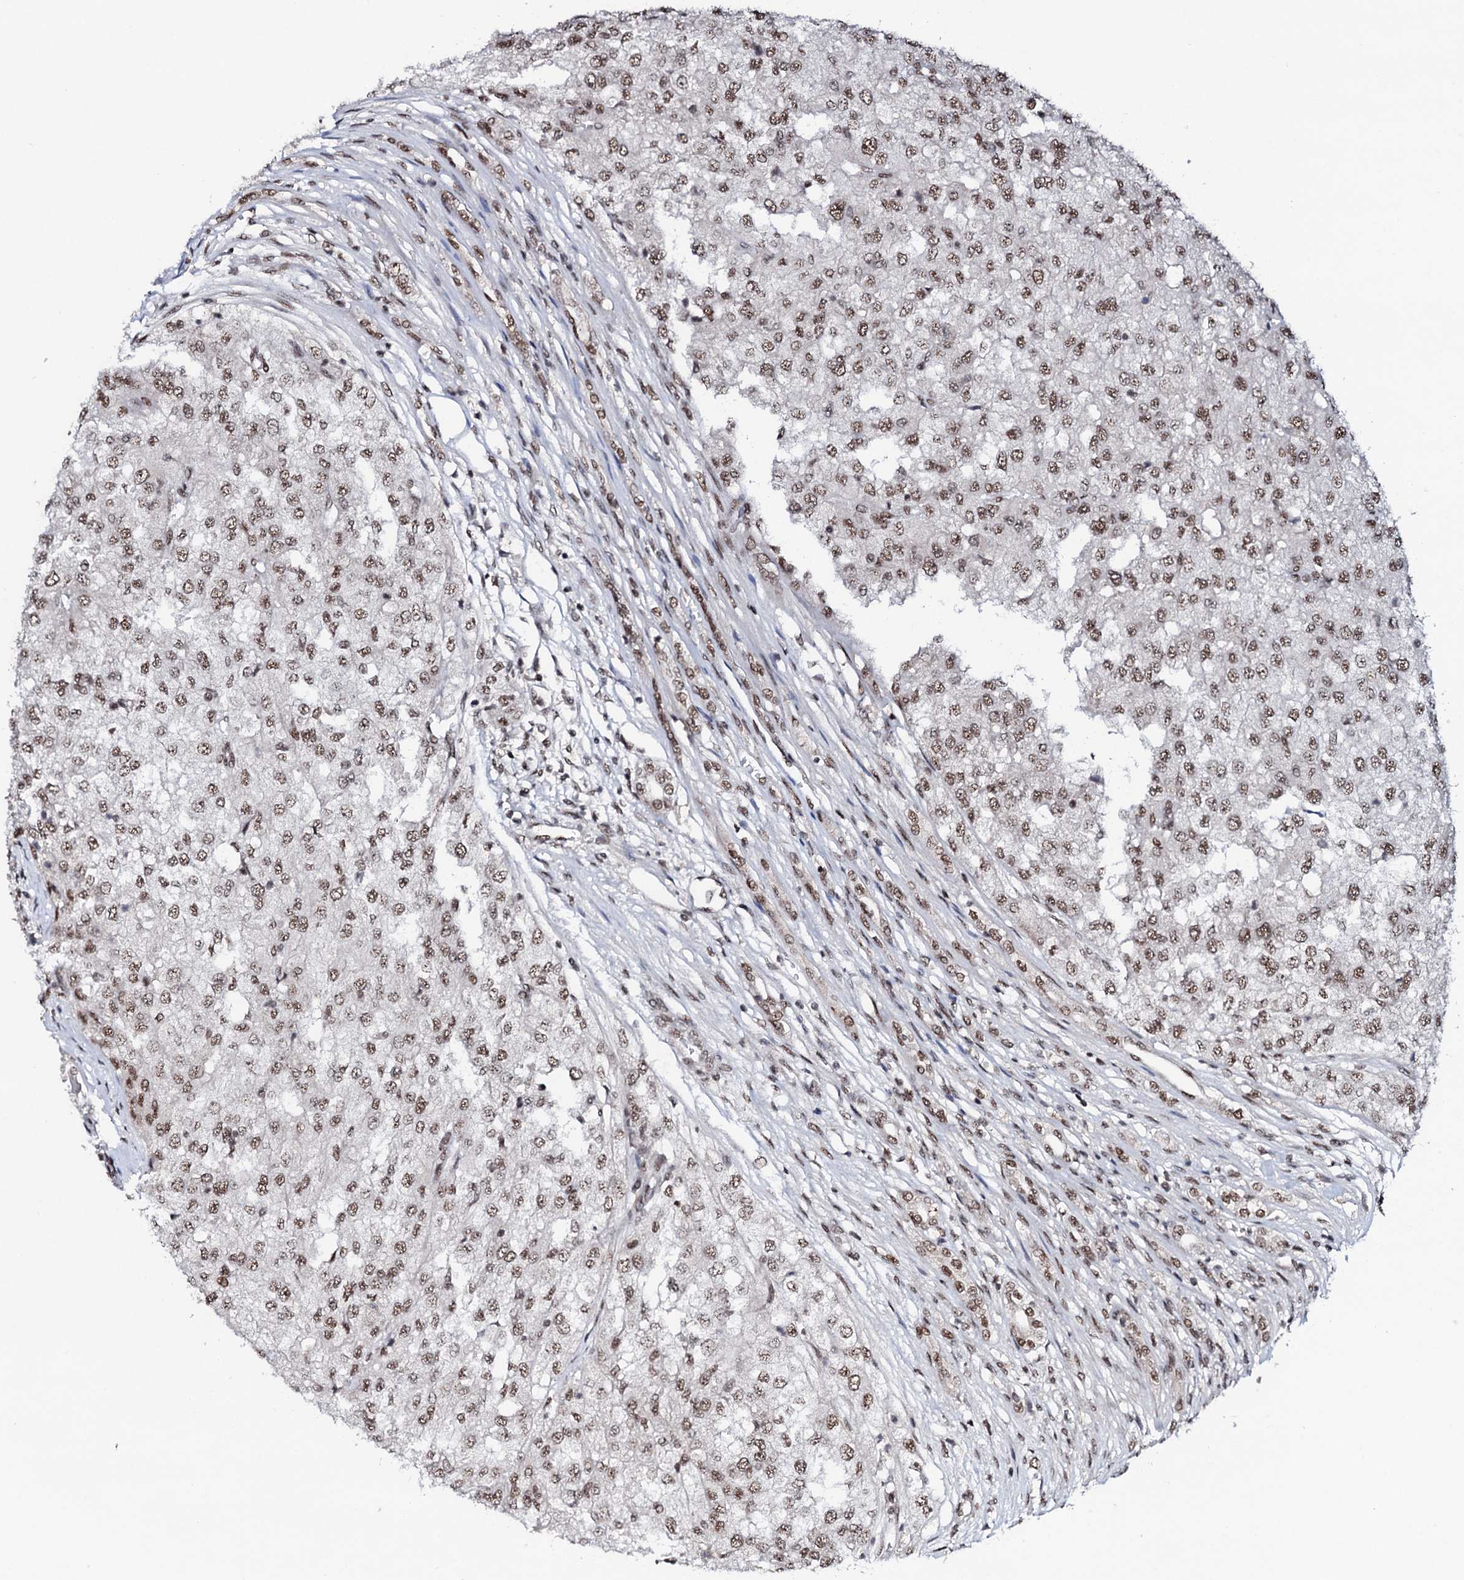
{"staining": {"intensity": "moderate", "quantity": ">75%", "location": "nuclear"}, "tissue": "renal cancer", "cell_type": "Tumor cells", "image_type": "cancer", "snomed": [{"axis": "morphology", "description": "Adenocarcinoma, NOS"}, {"axis": "topography", "description": "Kidney"}], "caption": "IHC staining of adenocarcinoma (renal), which displays medium levels of moderate nuclear staining in approximately >75% of tumor cells indicating moderate nuclear protein positivity. The staining was performed using DAB (brown) for protein detection and nuclei were counterstained in hematoxylin (blue).", "gene": "PRPF18", "patient": {"sex": "female", "age": 54}}